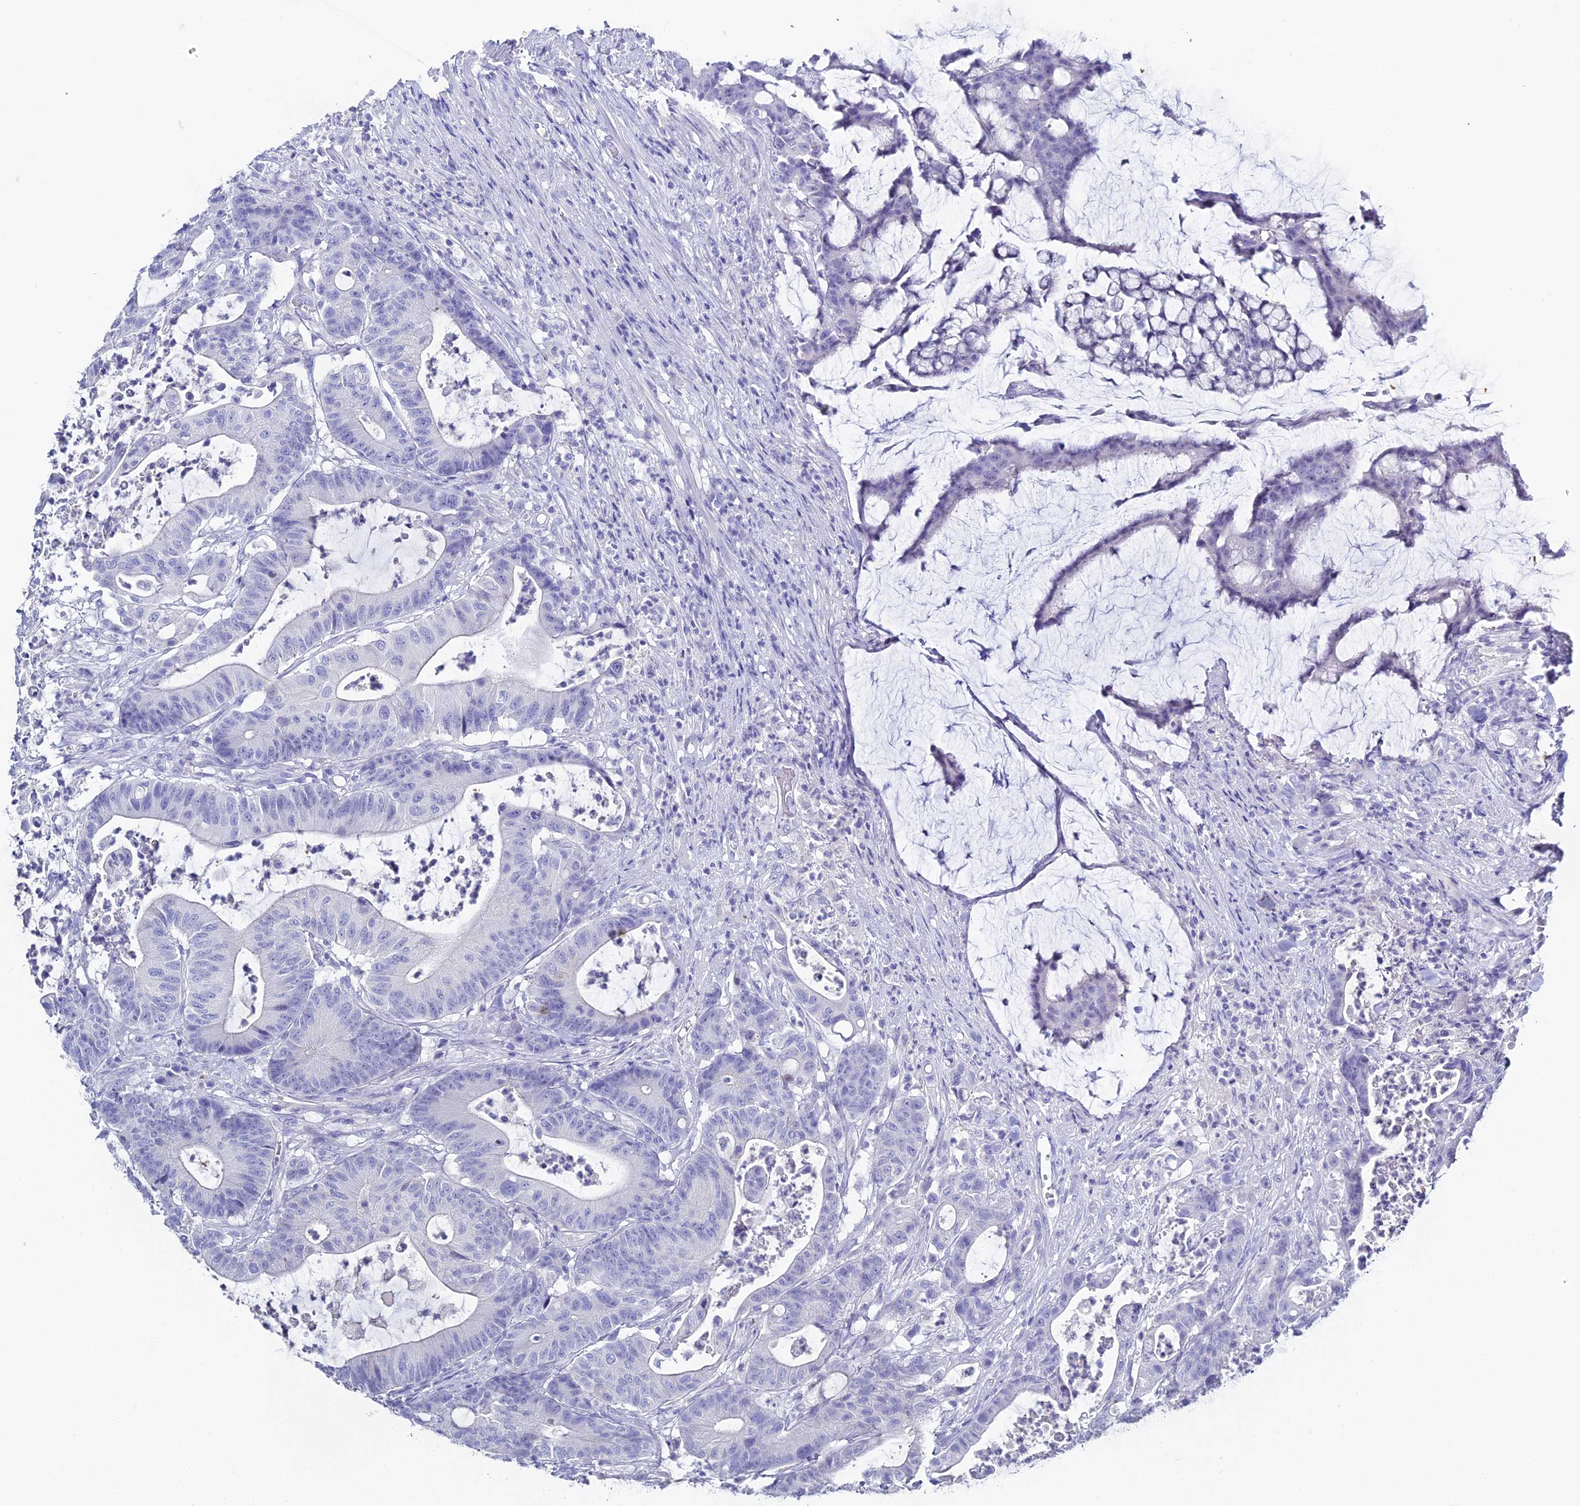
{"staining": {"intensity": "negative", "quantity": "none", "location": "none"}, "tissue": "colorectal cancer", "cell_type": "Tumor cells", "image_type": "cancer", "snomed": [{"axis": "morphology", "description": "Adenocarcinoma, NOS"}, {"axis": "topography", "description": "Colon"}], "caption": "This image is of adenocarcinoma (colorectal) stained with immunohistochemistry (IHC) to label a protein in brown with the nuclei are counter-stained blue. There is no positivity in tumor cells.", "gene": "S100A7", "patient": {"sex": "female", "age": 84}}